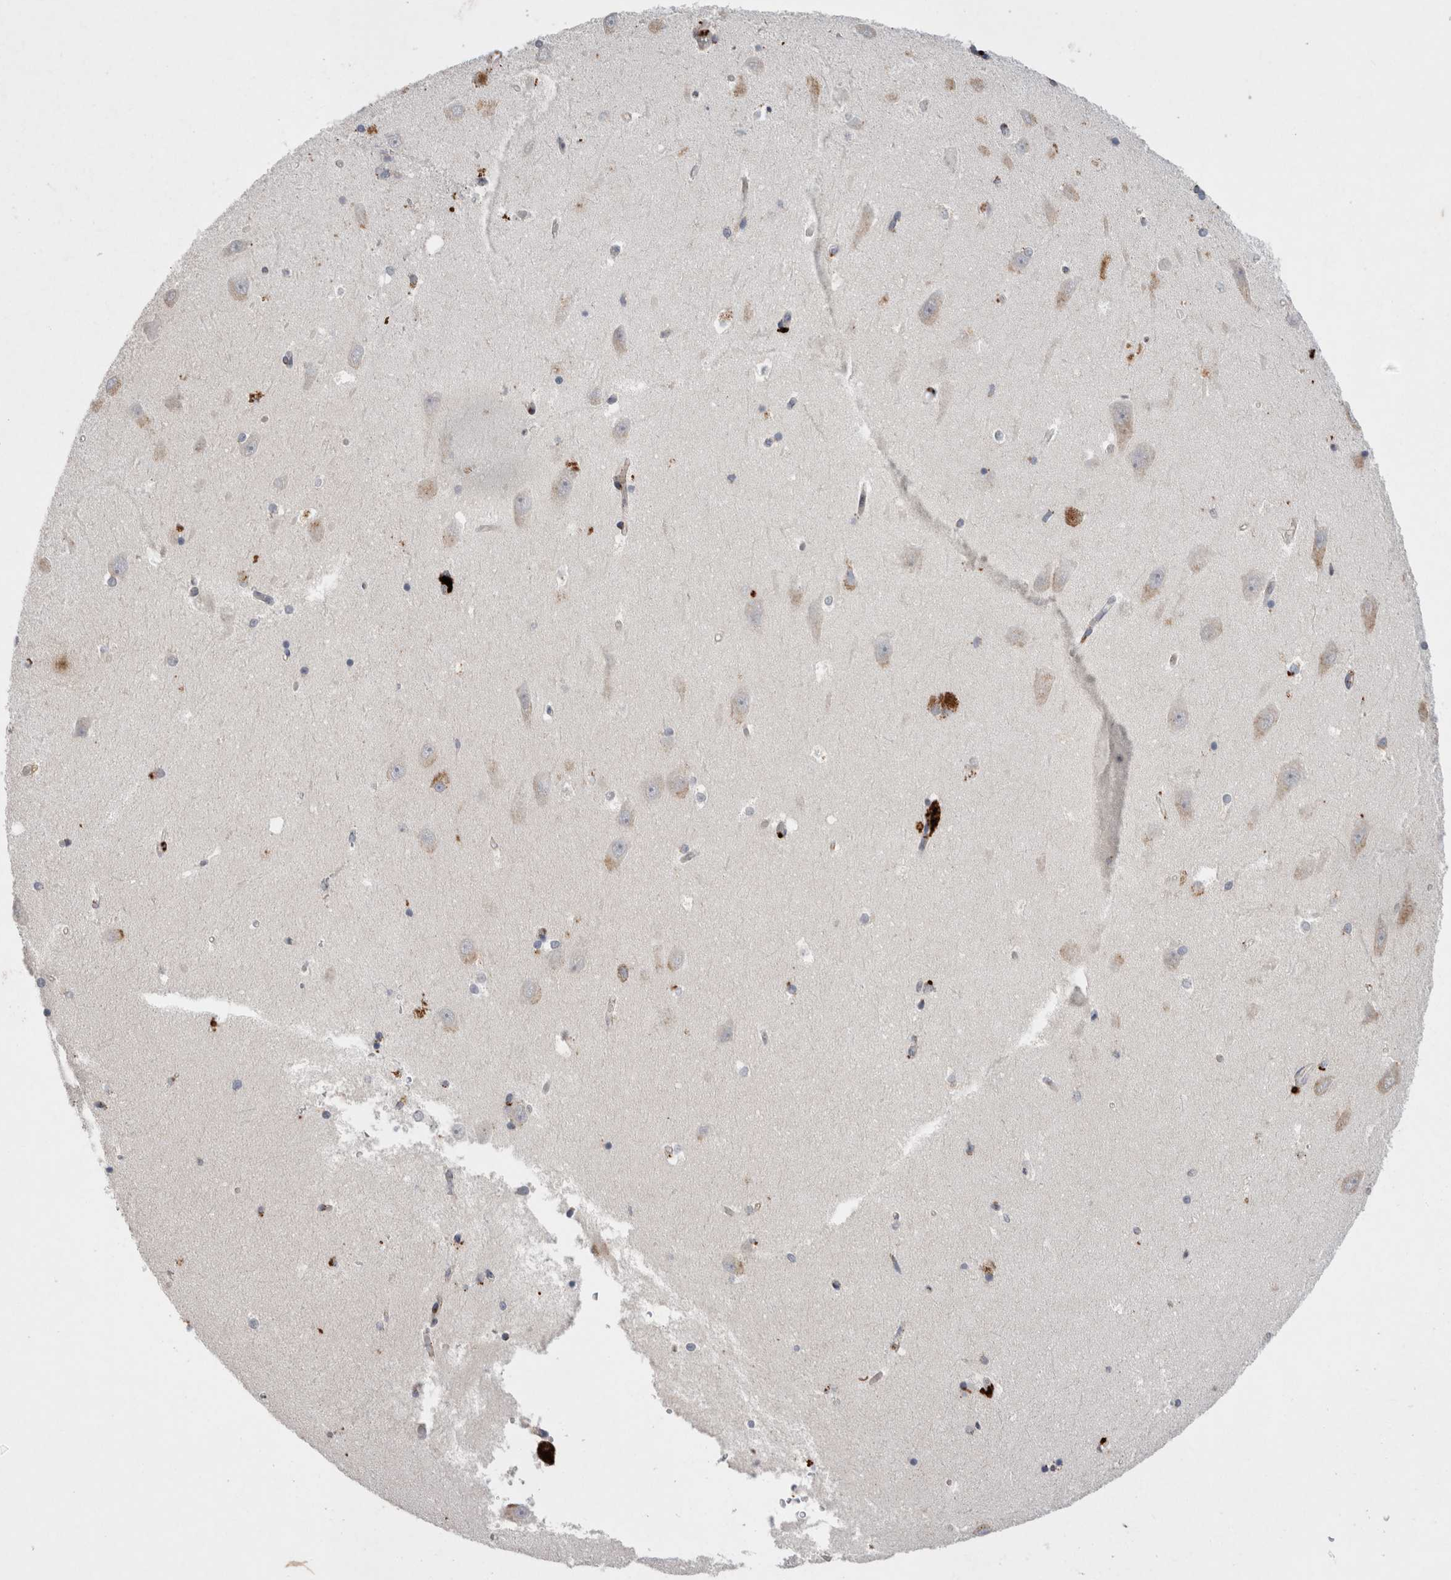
{"staining": {"intensity": "moderate", "quantity": "<25%", "location": "cytoplasmic/membranous"}, "tissue": "hippocampus", "cell_type": "Glial cells", "image_type": "normal", "snomed": [{"axis": "morphology", "description": "Normal tissue, NOS"}, {"axis": "topography", "description": "Hippocampus"}], "caption": "Immunohistochemical staining of normal human hippocampus displays <25% levels of moderate cytoplasmic/membranous protein staining in about <25% of glial cells. Using DAB (brown) and hematoxylin (blue) stains, captured at high magnification using brightfield microscopy.", "gene": "CTSA", "patient": {"sex": "male", "age": 45}}